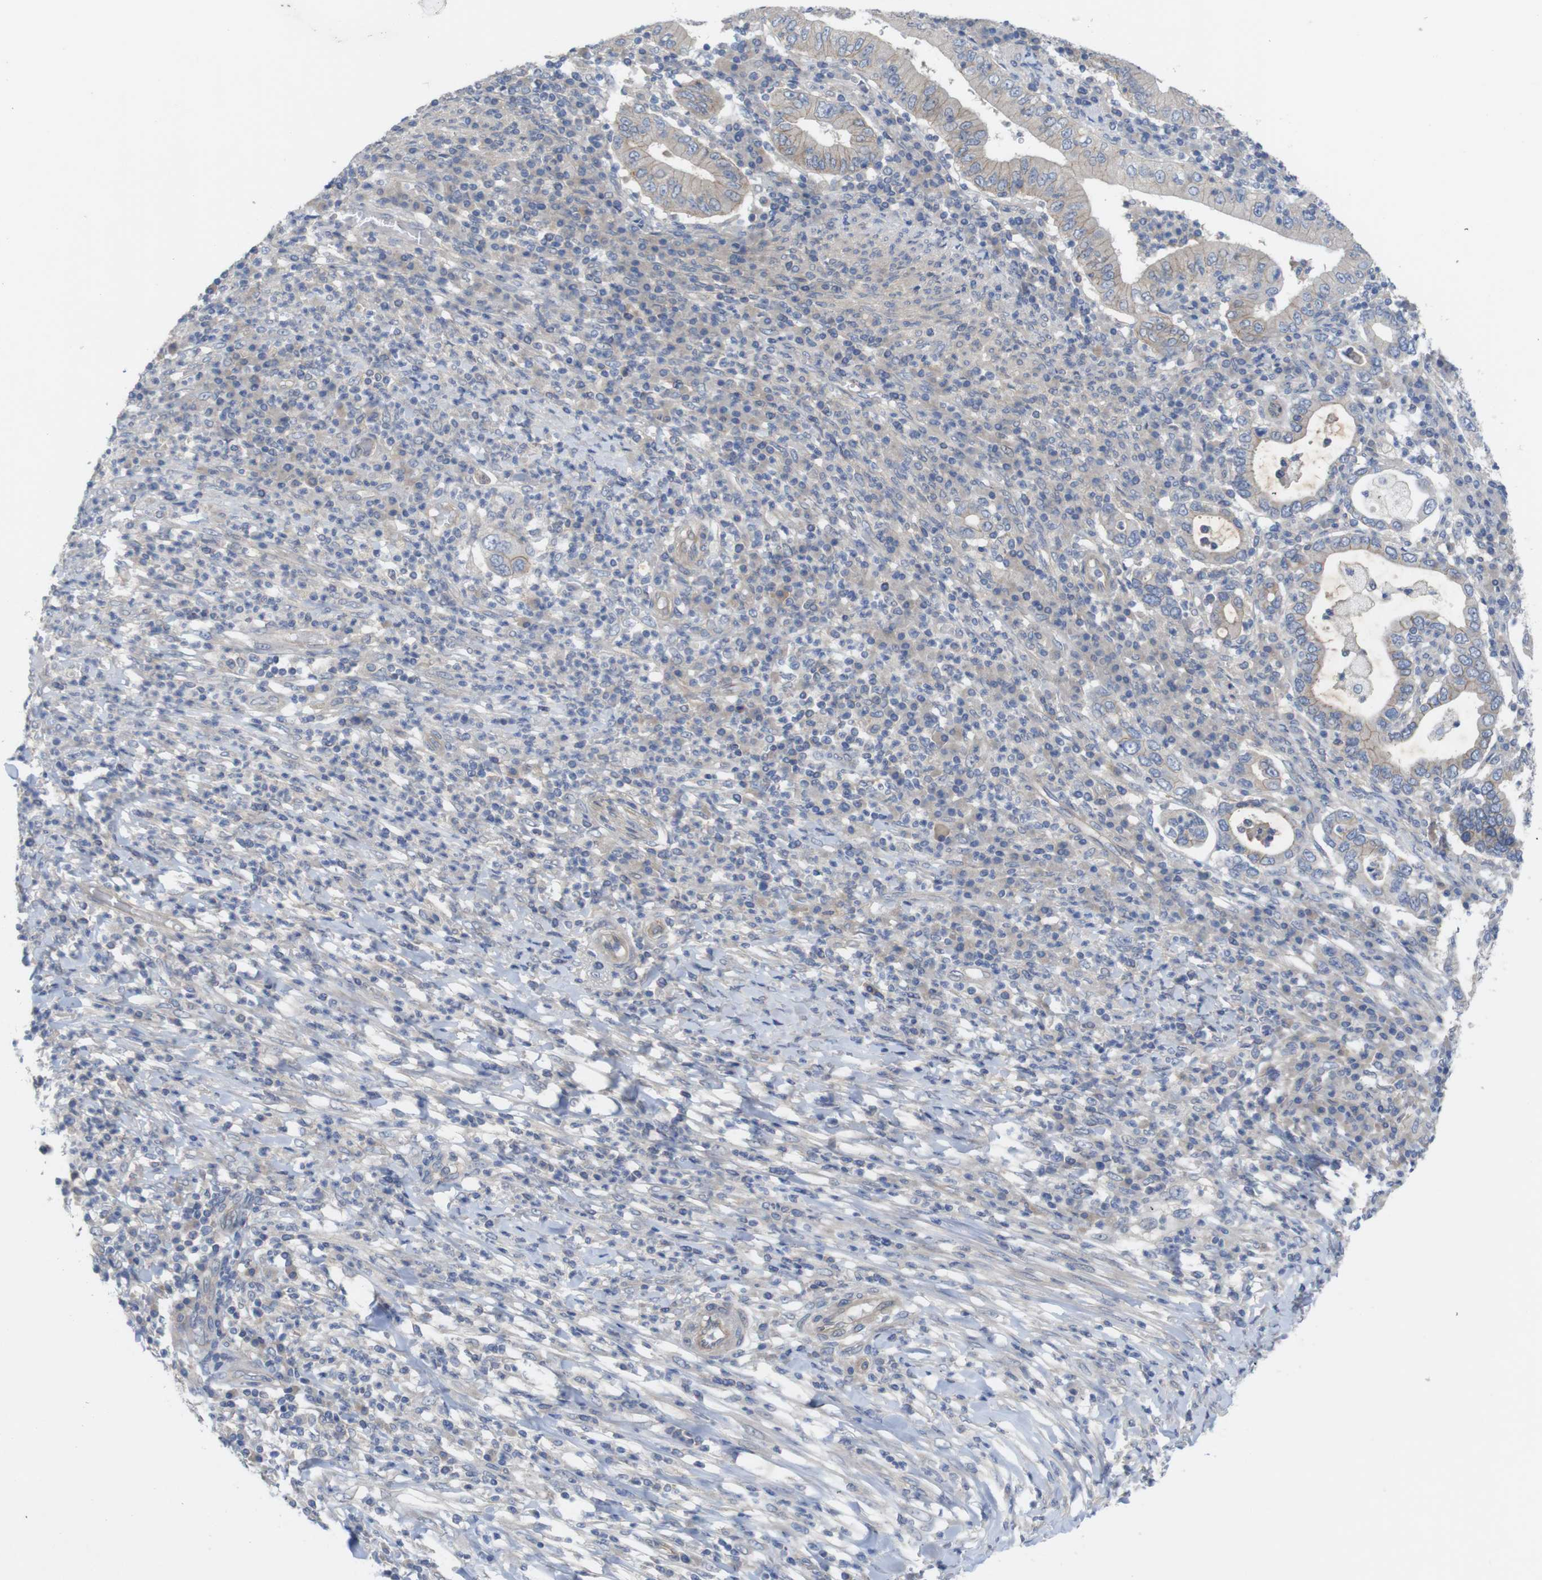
{"staining": {"intensity": "moderate", "quantity": "25%-75%", "location": "cytoplasmic/membranous"}, "tissue": "stomach cancer", "cell_type": "Tumor cells", "image_type": "cancer", "snomed": [{"axis": "morphology", "description": "Normal tissue, NOS"}, {"axis": "morphology", "description": "Adenocarcinoma, NOS"}, {"axis": "topography", "description": "Esophagus"}, {"axis": "topography", "description": "Stomach, upper"}, {"axis": "topography", "description": "Peripheral nerve tissue"}], "caption": "Adenocarcinoma (stomach) stained for a protein demonstrates moderate cytoplasmic/membranous positivity in tumor cells. (DAB (3,3'-diaminobenzidine) = brown stain, brightfield microscopy at high magnification).", "gene": "KIDINS220", "patient": {"sex": "male", "age": 62}}